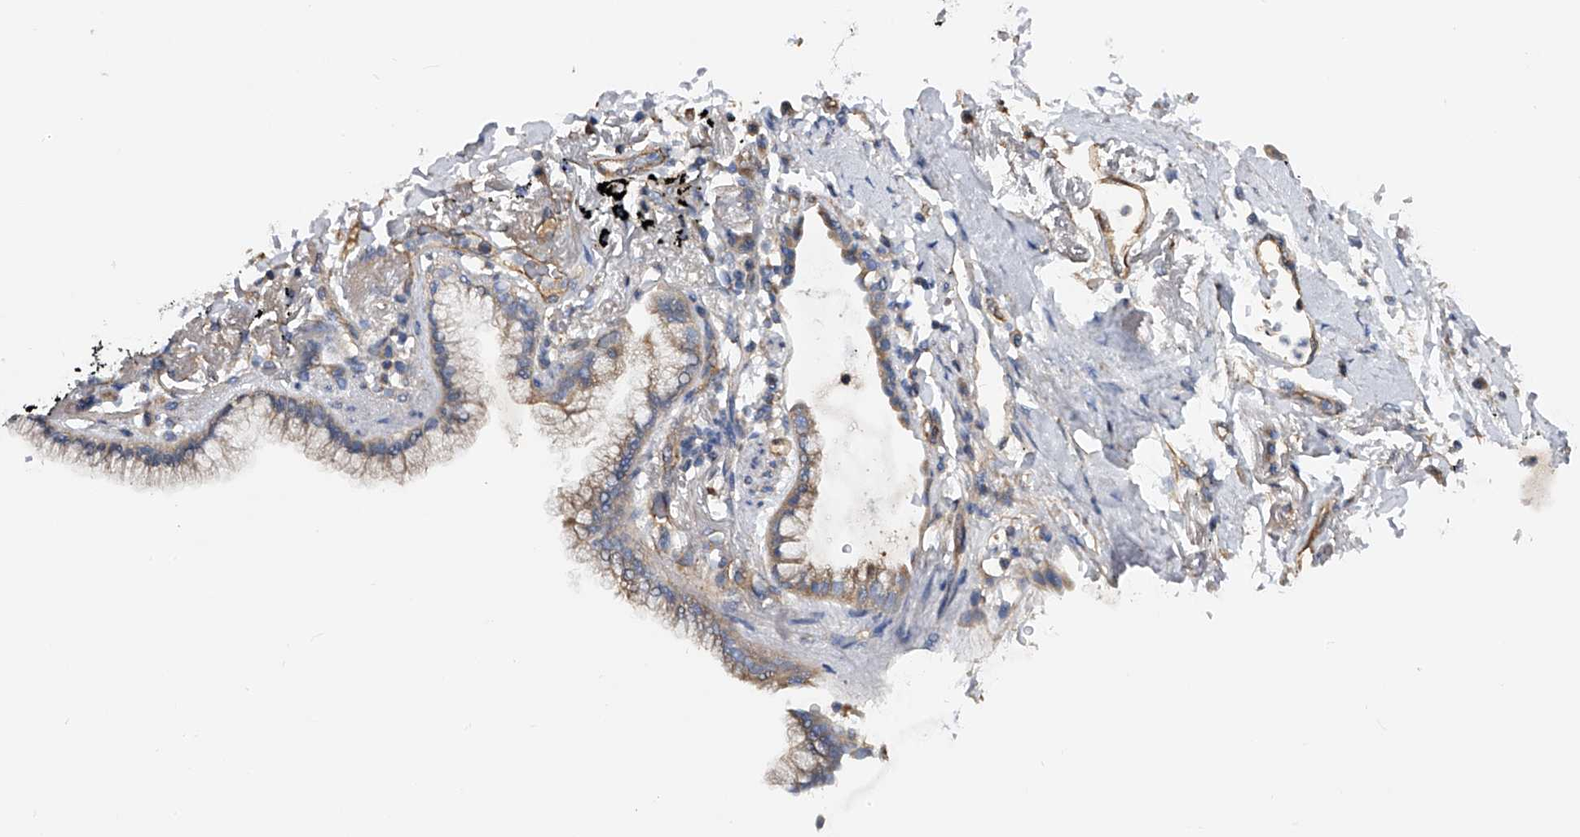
{"staining": {"intensity": "weak", "quantity": ">75%", "location": "cytoplasmic/membranous"}, "tissue": "lung cancer", "cell_type": "Tumor cells", "image_type": "cancer", "snomed": [{"axis": "morphology", "description": "Adenocarcinoma, NOS"}, {"axis": "topography", "description": "Lung"}], "caption": "Immunohistochemistry micrograph of human lung cancer stained for a protein (brown), which reveals low levels of weak cytoplasmic/membranous expression in about >75% of tumor cells.", "gene": "RWDD2A", "patient": {"sex": "female", "age": 70}}